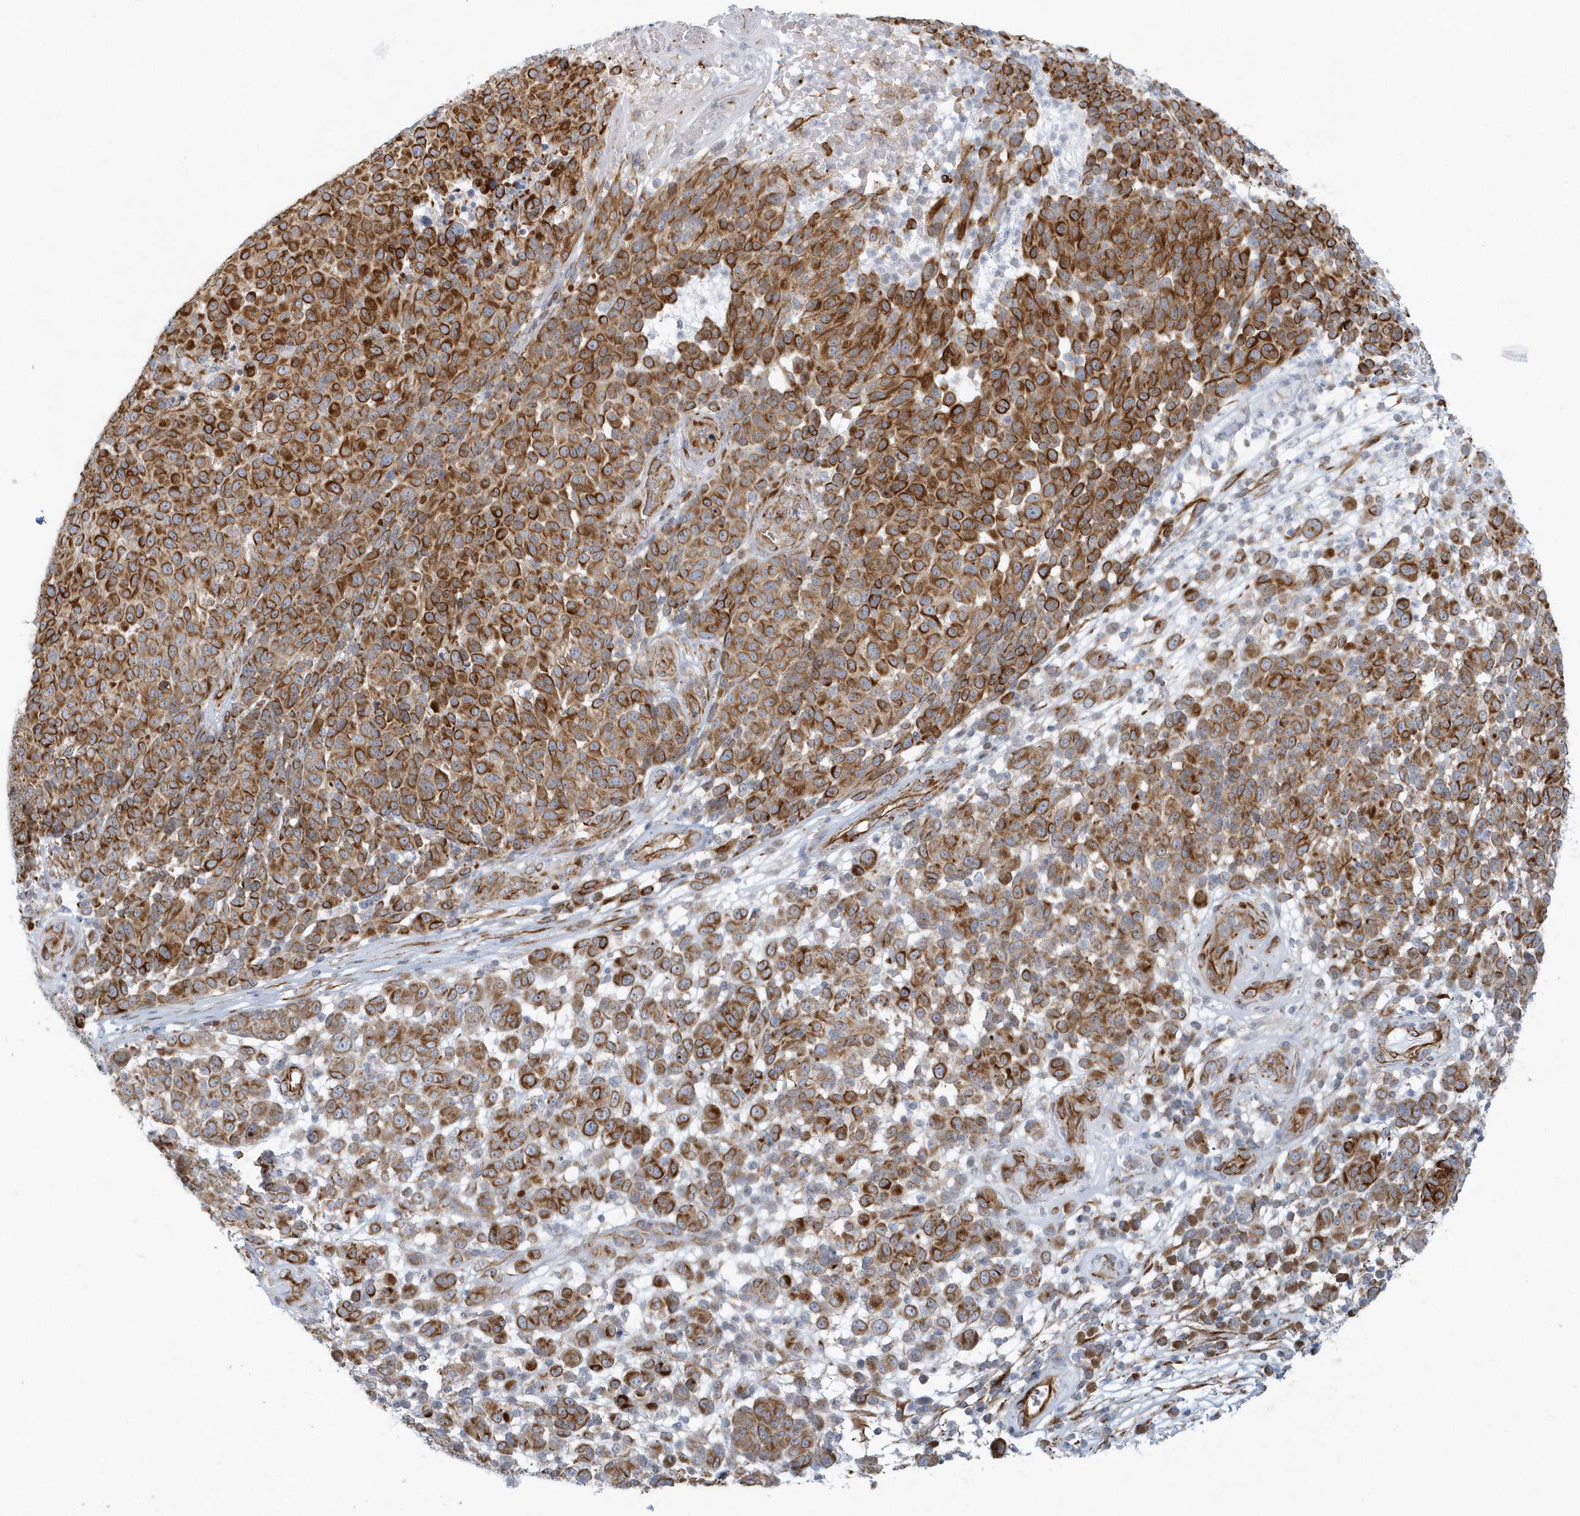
{"staining": {"intensity": "moderate", "quantity": "25%-75%", "location": "cytoplasmic/membranous"}, "tissue": "melanoma", "cell_type": "Tumor cells", "image_type": "cancer", "snomed": [{"axis": "morphology", "description": "Malignant melanoma, NOS"}, {"axis": "topography", "description": "Skin"}], "caption": "A micrograph of human malignant melanoma stained for a protein shows moderate cytoplasmic/membranous brown staining in tumor cells. The staining was performed using DAB, with brown indicating positive protein expression. Nuclei are stained blue with hematoxylin.", "gene": "GPR152", "patient": {"sex": "male", "age": 49}}